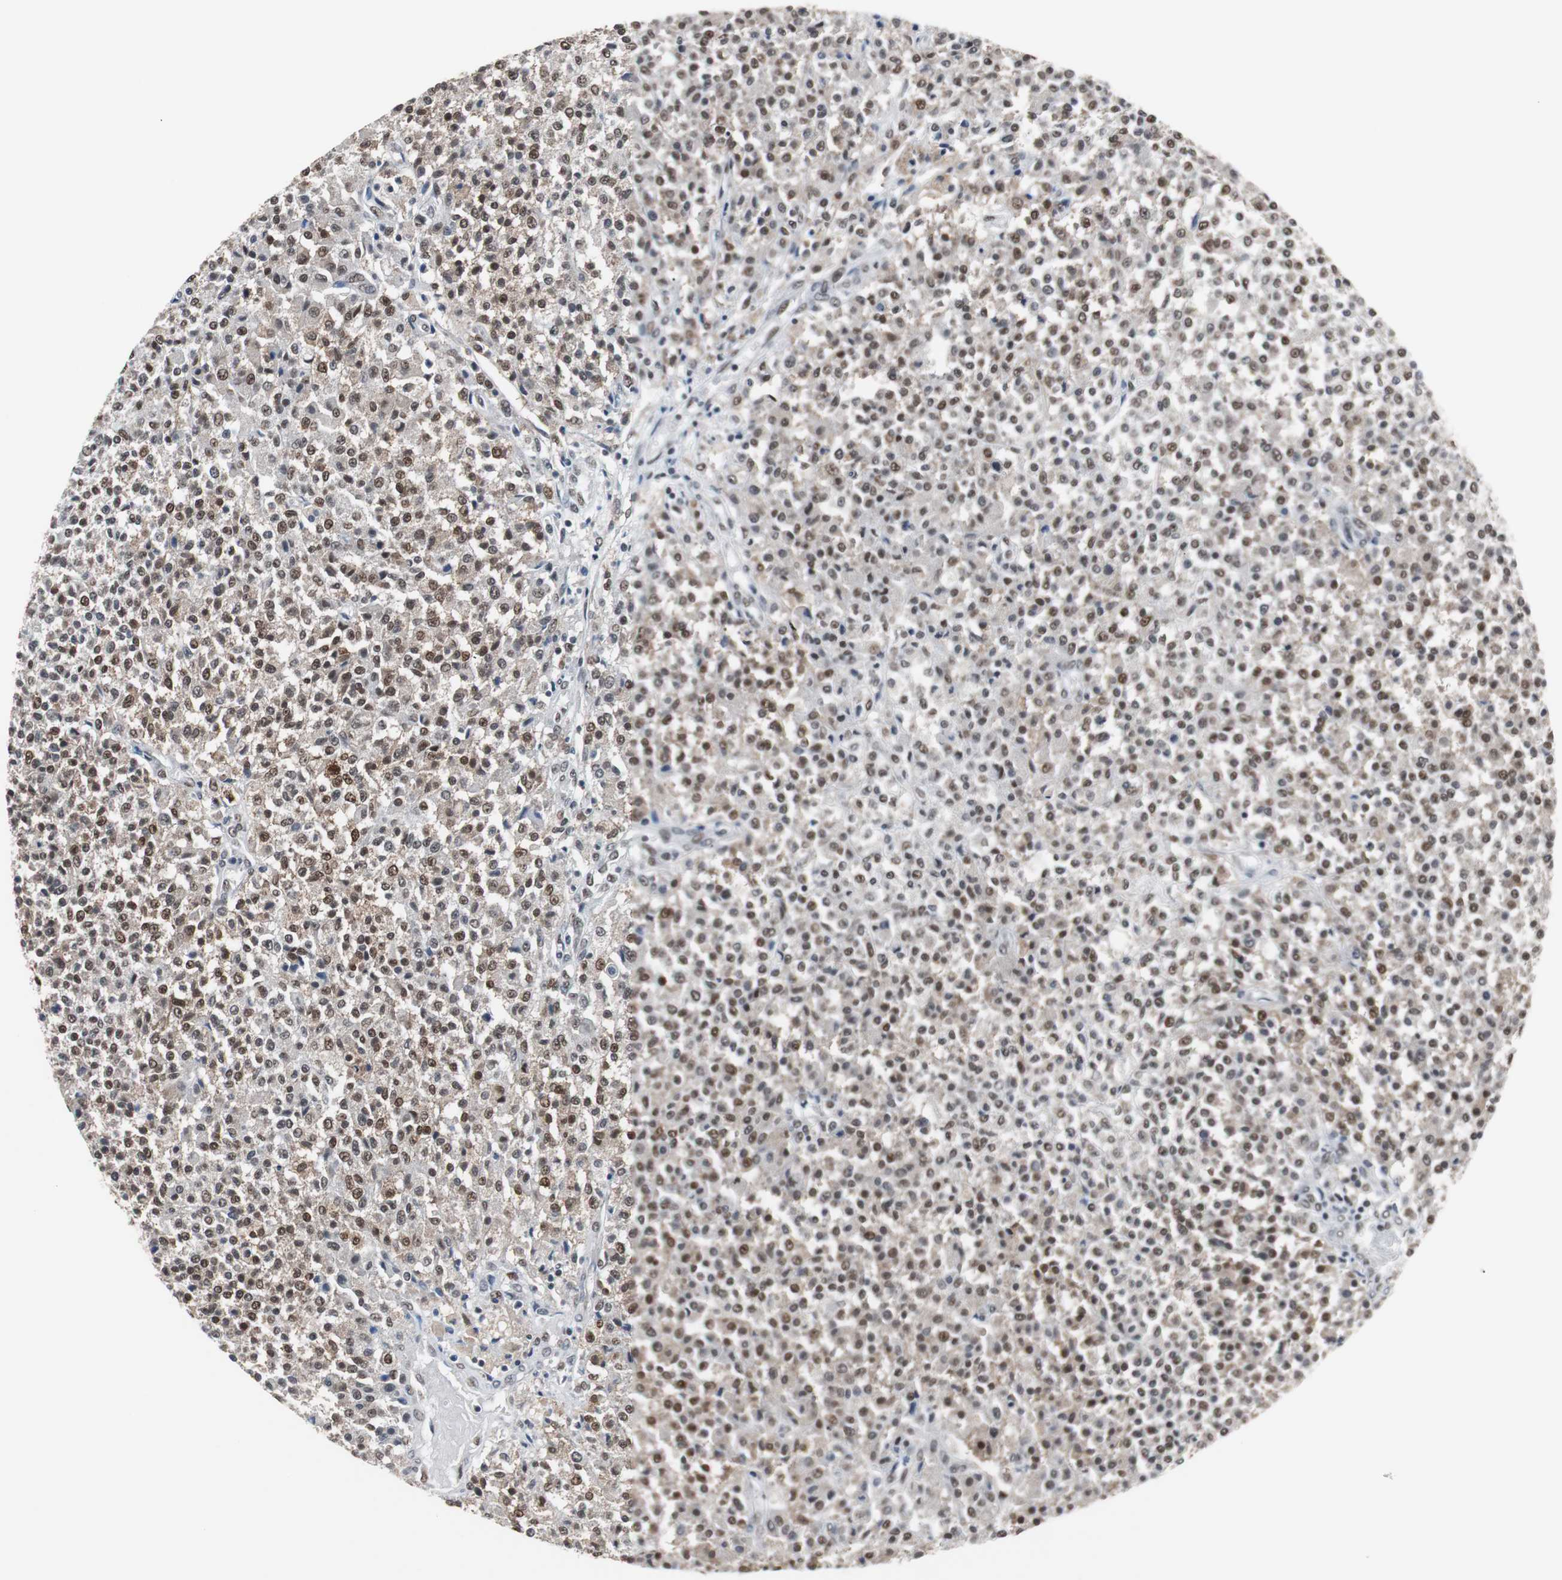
{"staining": {"intensity": "strong", "quantity": ">75%", "location": "nuclear"}, "tissue": "testis cancer", "cell_type": "Tumor cells", "image_type": "cancer", "snomed": [{"axis": "morphology", "description": "Seminoma, NOS"}, {"axis": "topography", "description": "Testis"}], "caption": "Testis seminoma stained with a protein marker shows strong staining in tumor cells.", "gene": "TAF7", "patient": {"sex": "male", "age": 59}}